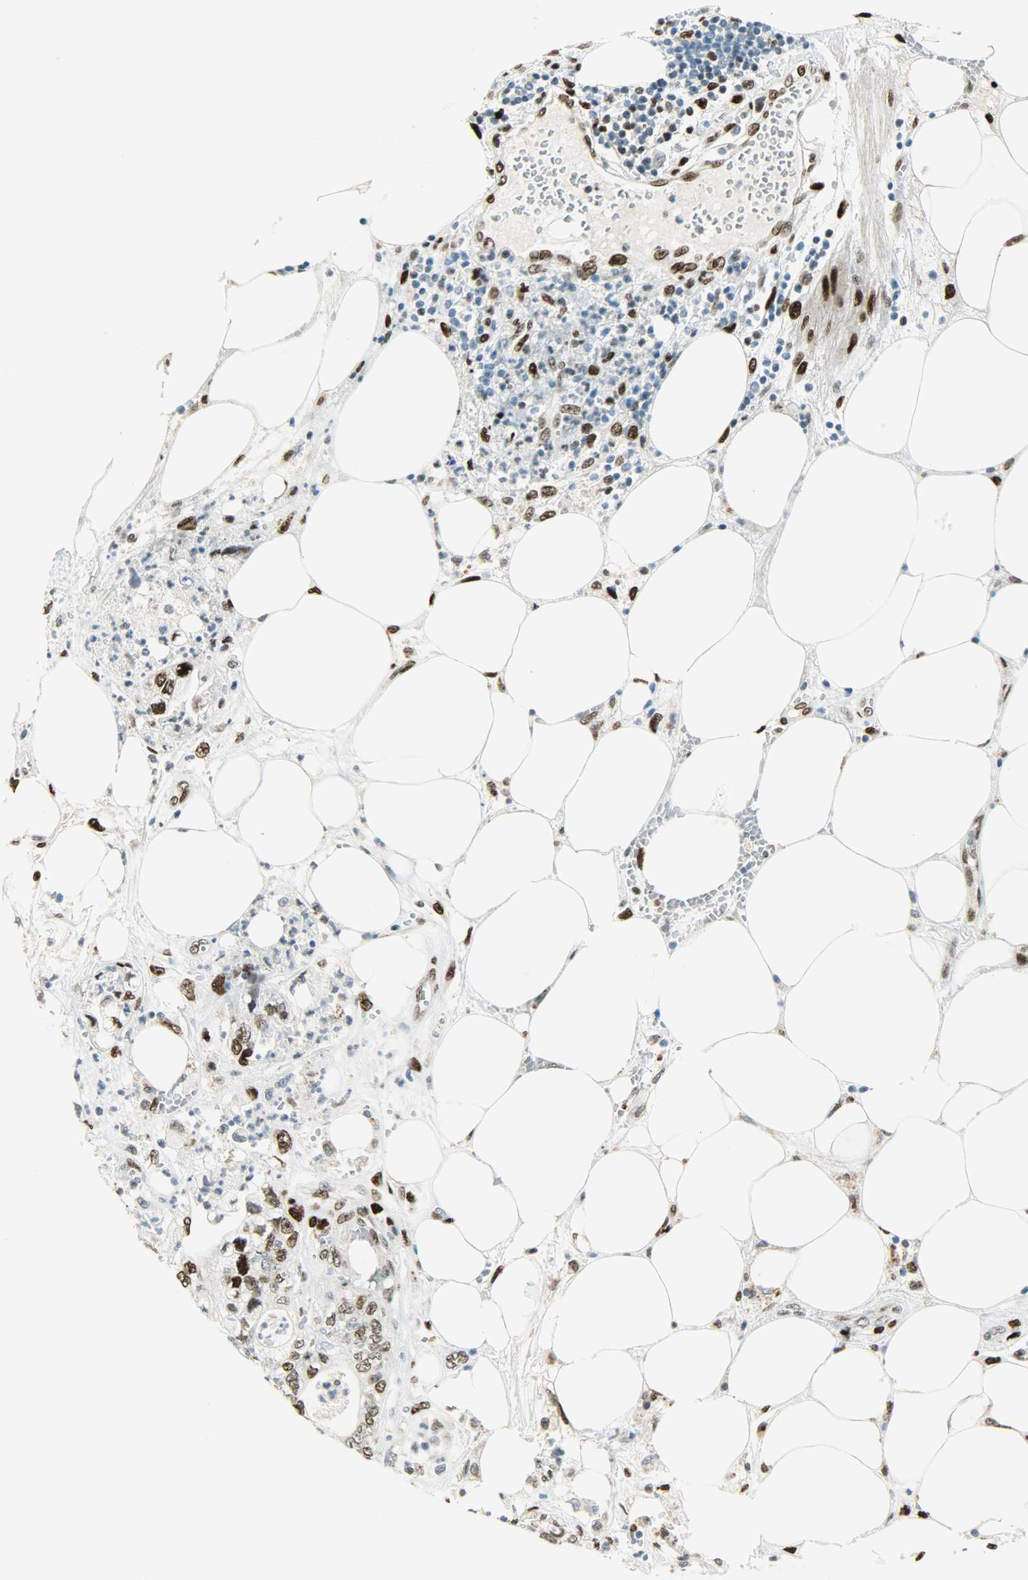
{"staining": {"intensity": "strong", "quantity": "25%-75%", "location": "nuclear"}, "tissue": "pancreatic cancer", "cell_type": "Tumor cells", "image_type": "cancer", "snomed": [{"axis": "morphology", "description": "Adenocarcinoma, NOS"}, {"axis": "topography", "description": "Pancreas"}], "caption": "The photomicrograph shows staining of adenocarcinoma (pancreatic), revealing strong nuclear protein expression (brown color) within tumor cells. (Stains: DAB in brown, nuclei in blue, Microscopy: brightfield microscopy at high magnification).", "gene": "JUNB", "patient": {"sex": "male", "age": 70}}